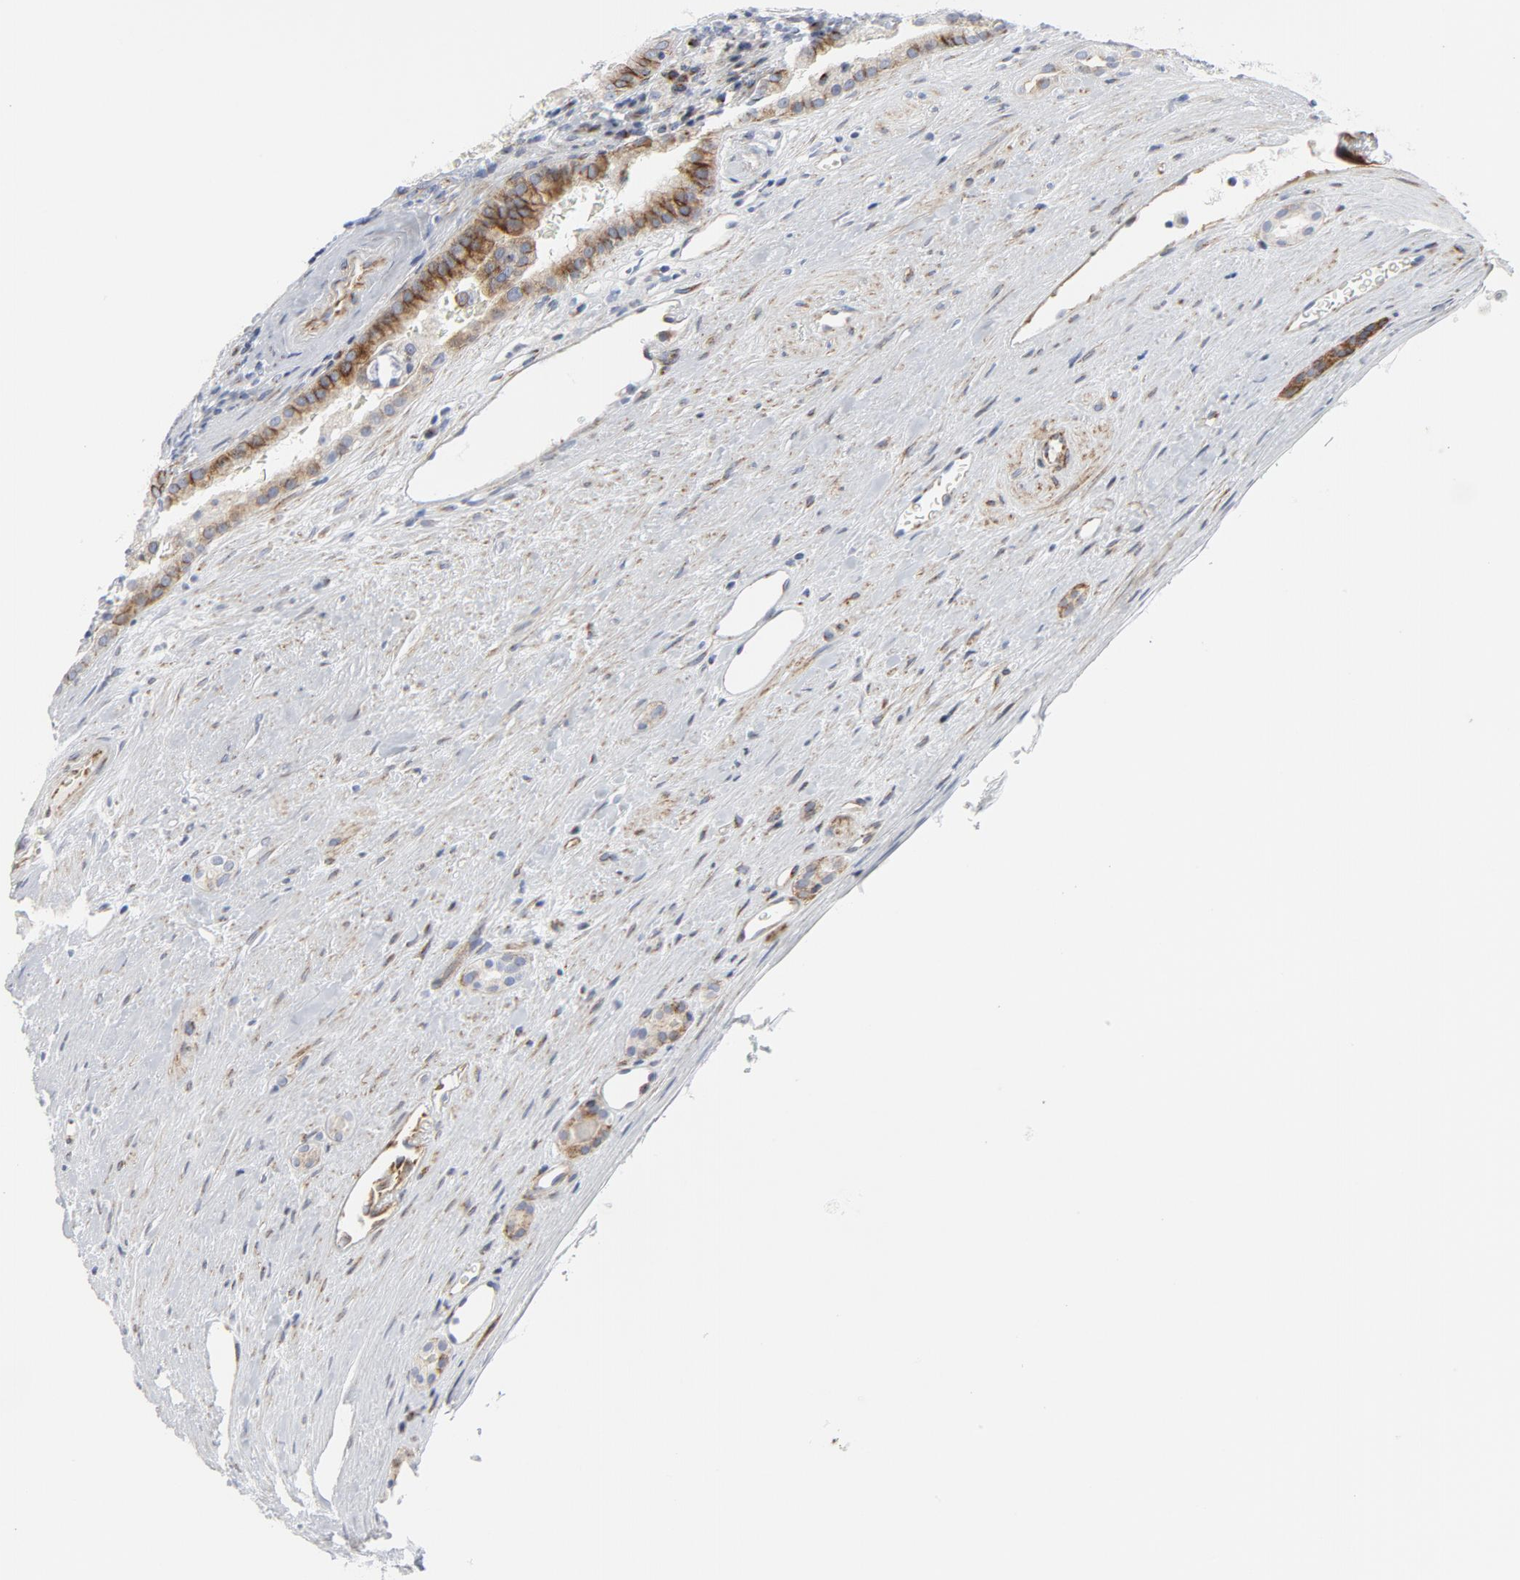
{"staining": {"intensity": "weak", "quantity": "<25%", "location": "cytoplasmic/membranous"}, "tissue": "renal cancer", "cell_type": "Tumor cells", "image_type": "cancer", "snomed": [{"axis": "morphology", "description": "Adenocarcinoma, NOS"}, {"axis": "topography", "description": "Kidney"}], "caption": "IHC micrograph of adenocarcinoma (renal) stained for a protein (brown), which reveals no staining in tumor cells.", "gene": "TUBB1", "patient": {"sex": "male", "age": 61}}